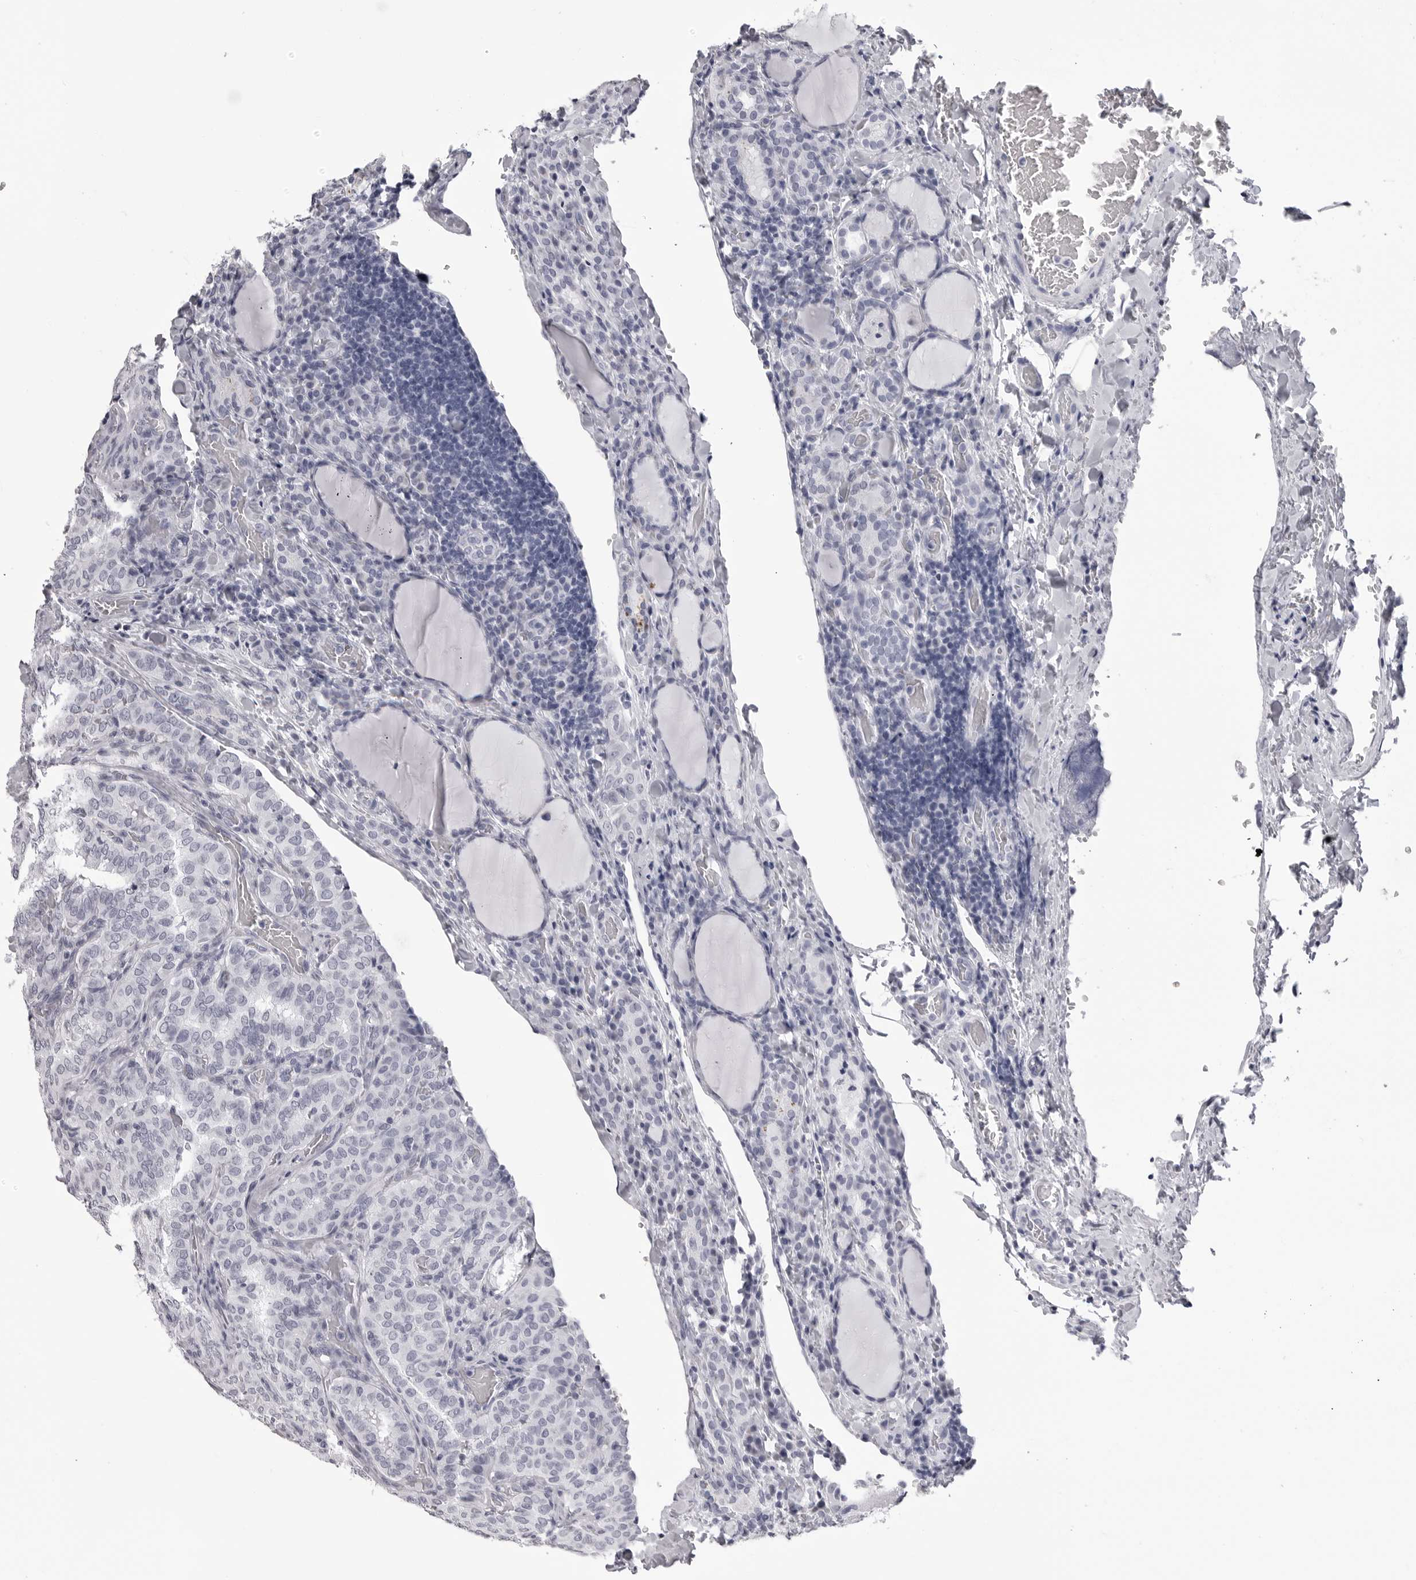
{"staining": {"intensity": "negative", "quantity": "none", "location": "none"}, "tissue": "thyroid cancer", "cell_type": "Tumor cells", "image_type": "cancer", "snomed": [{"axis": "morphology", "description": "Normal tissue, NOS"}, {"axis": "morphology", "description": "Papillary adenocarcinoma, NOS"}, {"axis": "topography", "description": "Thyroid gland"}], "caption": "This is a histopathology image of IHC staining of thyroid cancer (papillary adenocarcinoma), which shows no positivity in tumor cells.", "gene": "LGALS4", "patient": {"sex": "female", "age": 30}}